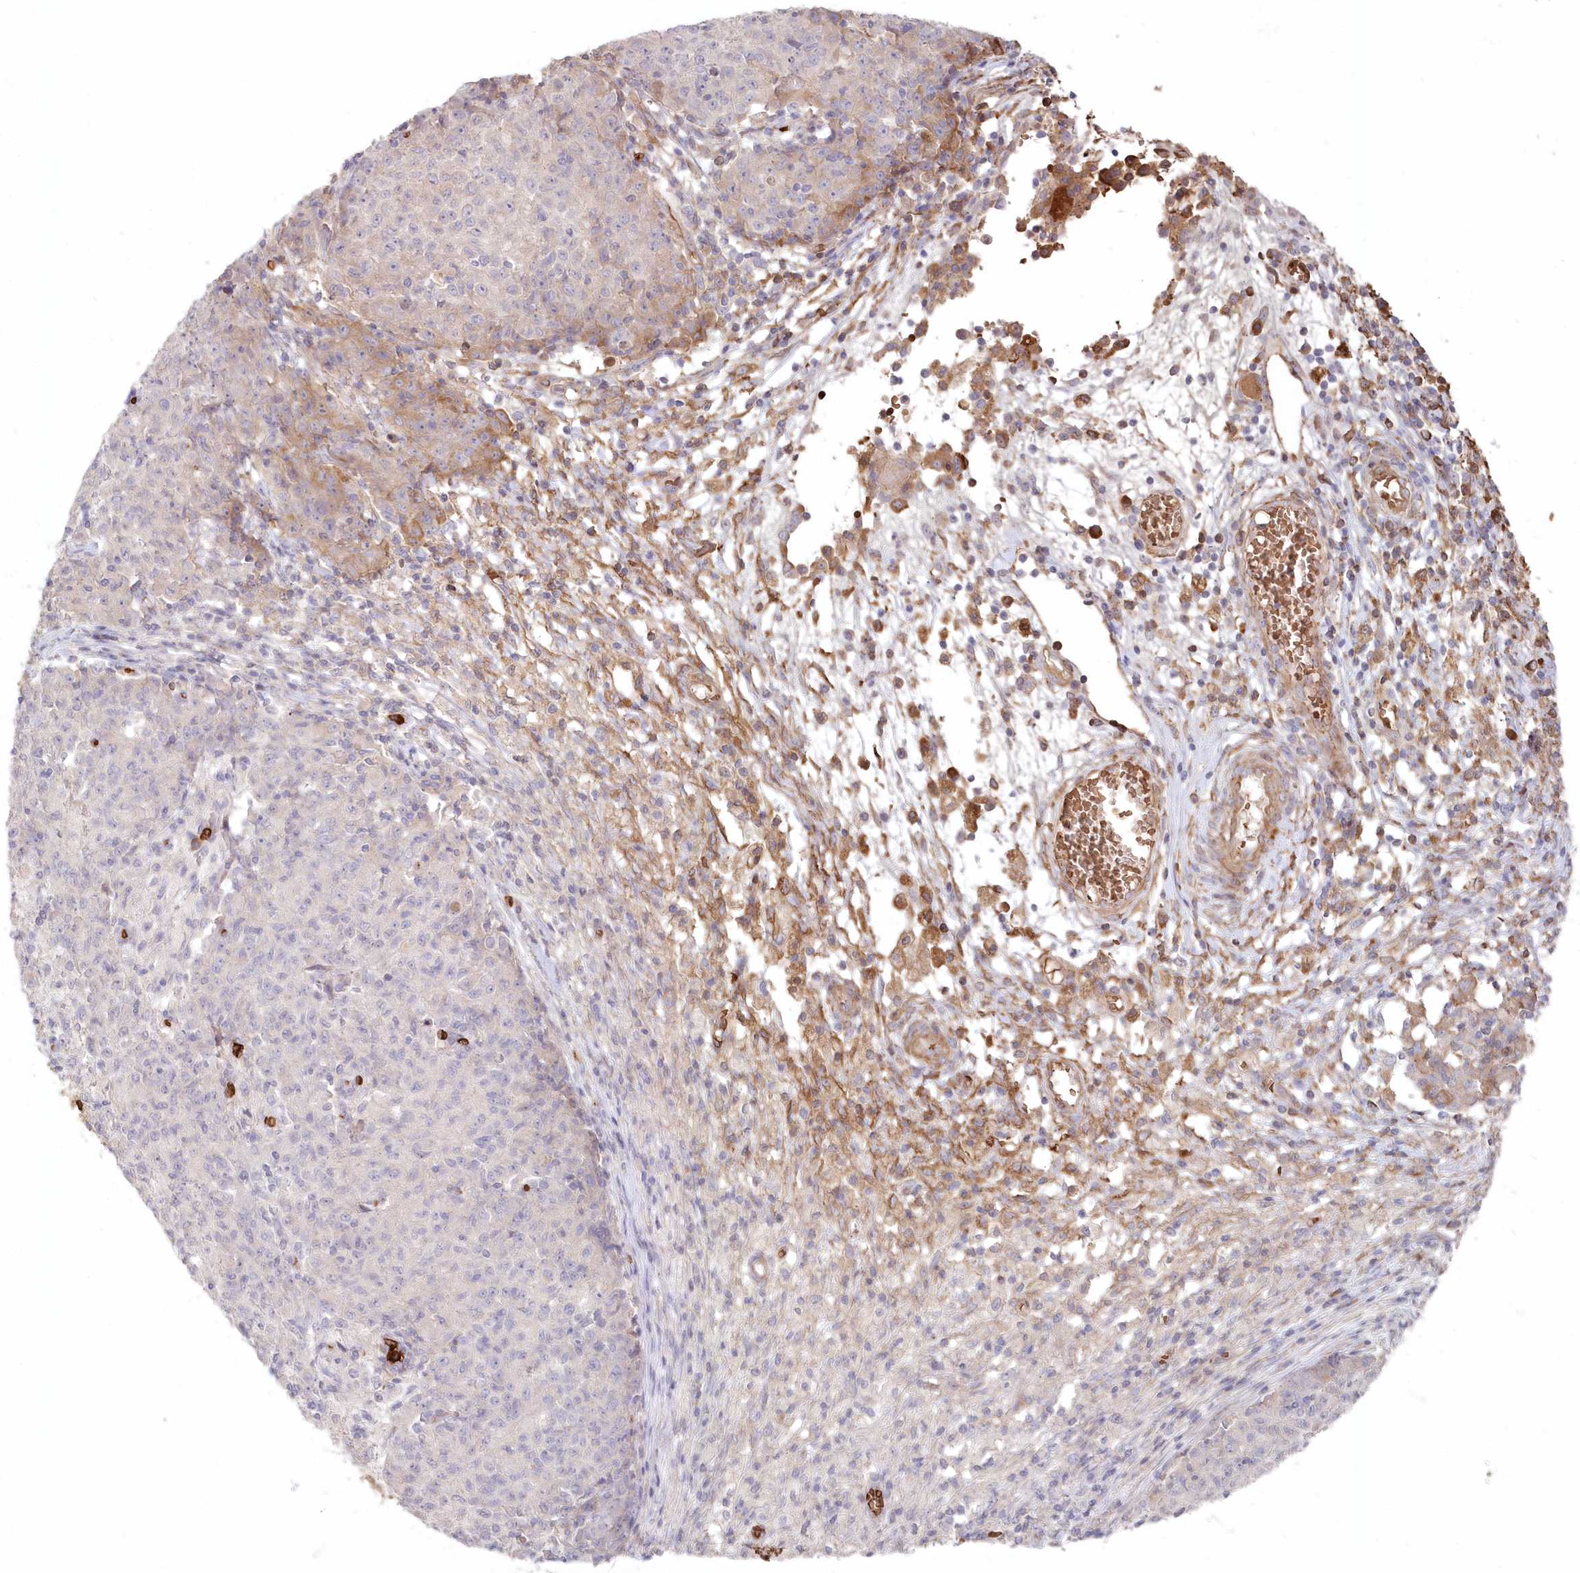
{"staining": {"intensity": "weak", "quantity": "<25%", "location": "cytoplasmic/membranous"}, "tissue": "ovarian cancer", "cell_type": "Tumor cells", "image_type": "cancer", "snomed": [{"axis": "morphology", "description": "Carcinoma, endometroid"}, {"axis": "topography", "description": "Ovary"}], "caption": "An immunohistochemistry (IHC) image of endometroid carcinoma (ovarian) is shown. There is no staining in tumor cells of endometroid carcinoma (ovarian).", "gene": "SERINC1", "patient": {"sex": "female", "age": 42}}